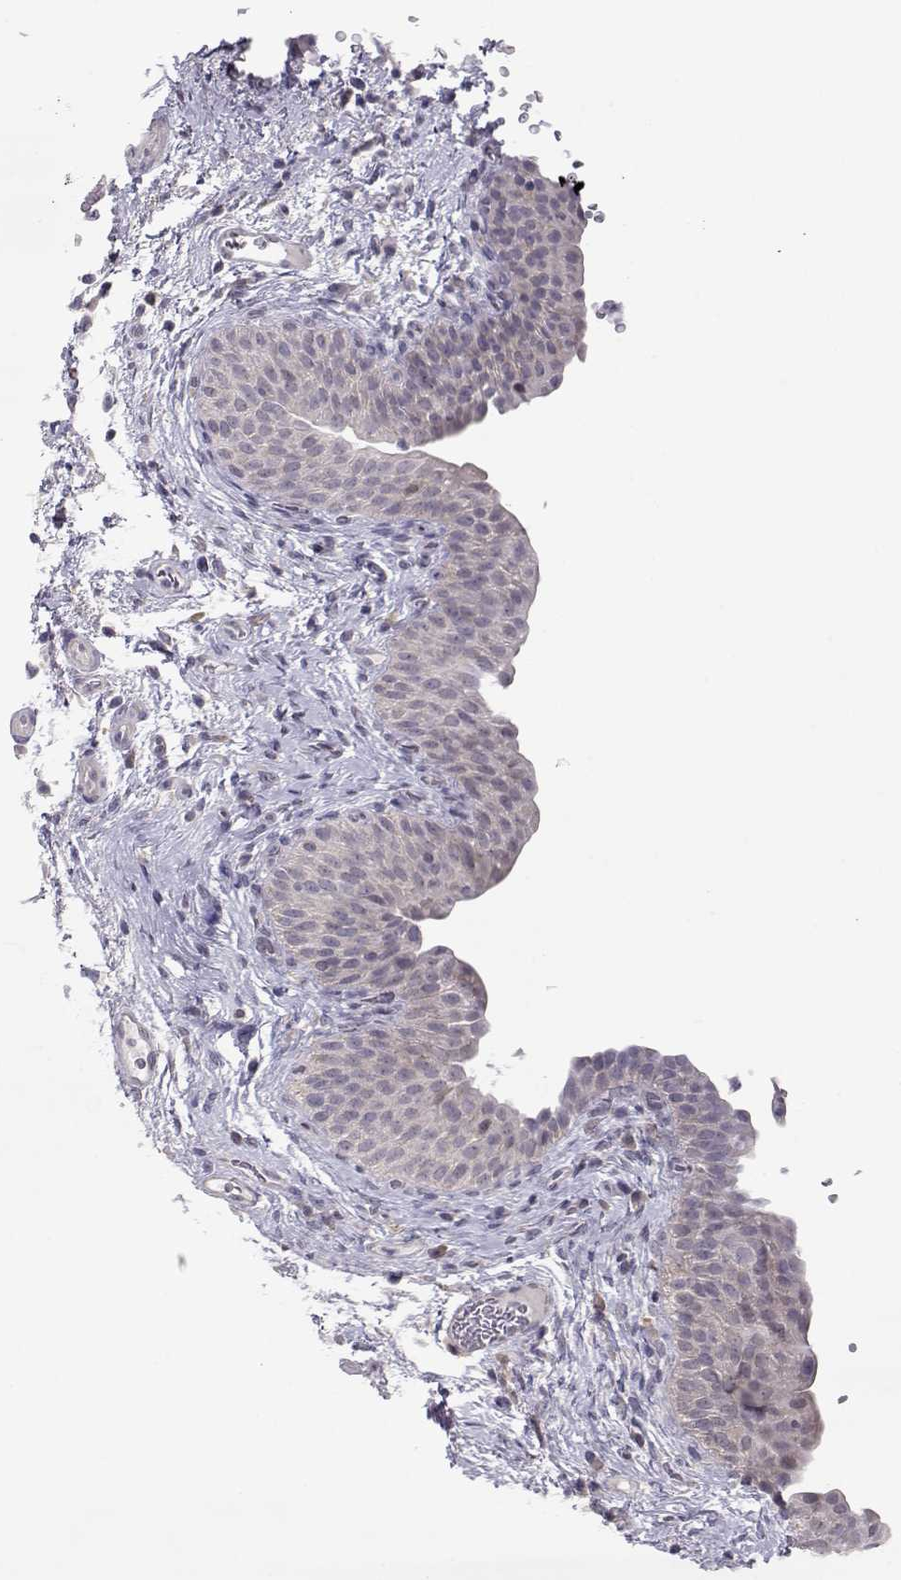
{"staining": {"intensity": "weak", "quantity": "<25%", "location": "cytoplasmic/membranous"}, "tissue": "urinary bladder", "cell_type": "Urothelial cells", "image_type": "normal", "snomed": [{"axis": "morphology", "description": "Normal tissue, NOS"}, {"axis": "topography", "description": "Urinary bladder"}], "caption": "Immunohistochemistry (IHC) histopathology image of normal urinary bladder: human urinary bladder stained with DAB demonstrates no significant protein staining in urothelial cells.", "gene": "NPVF", "patient": {"sex": "male", "age": 66}}